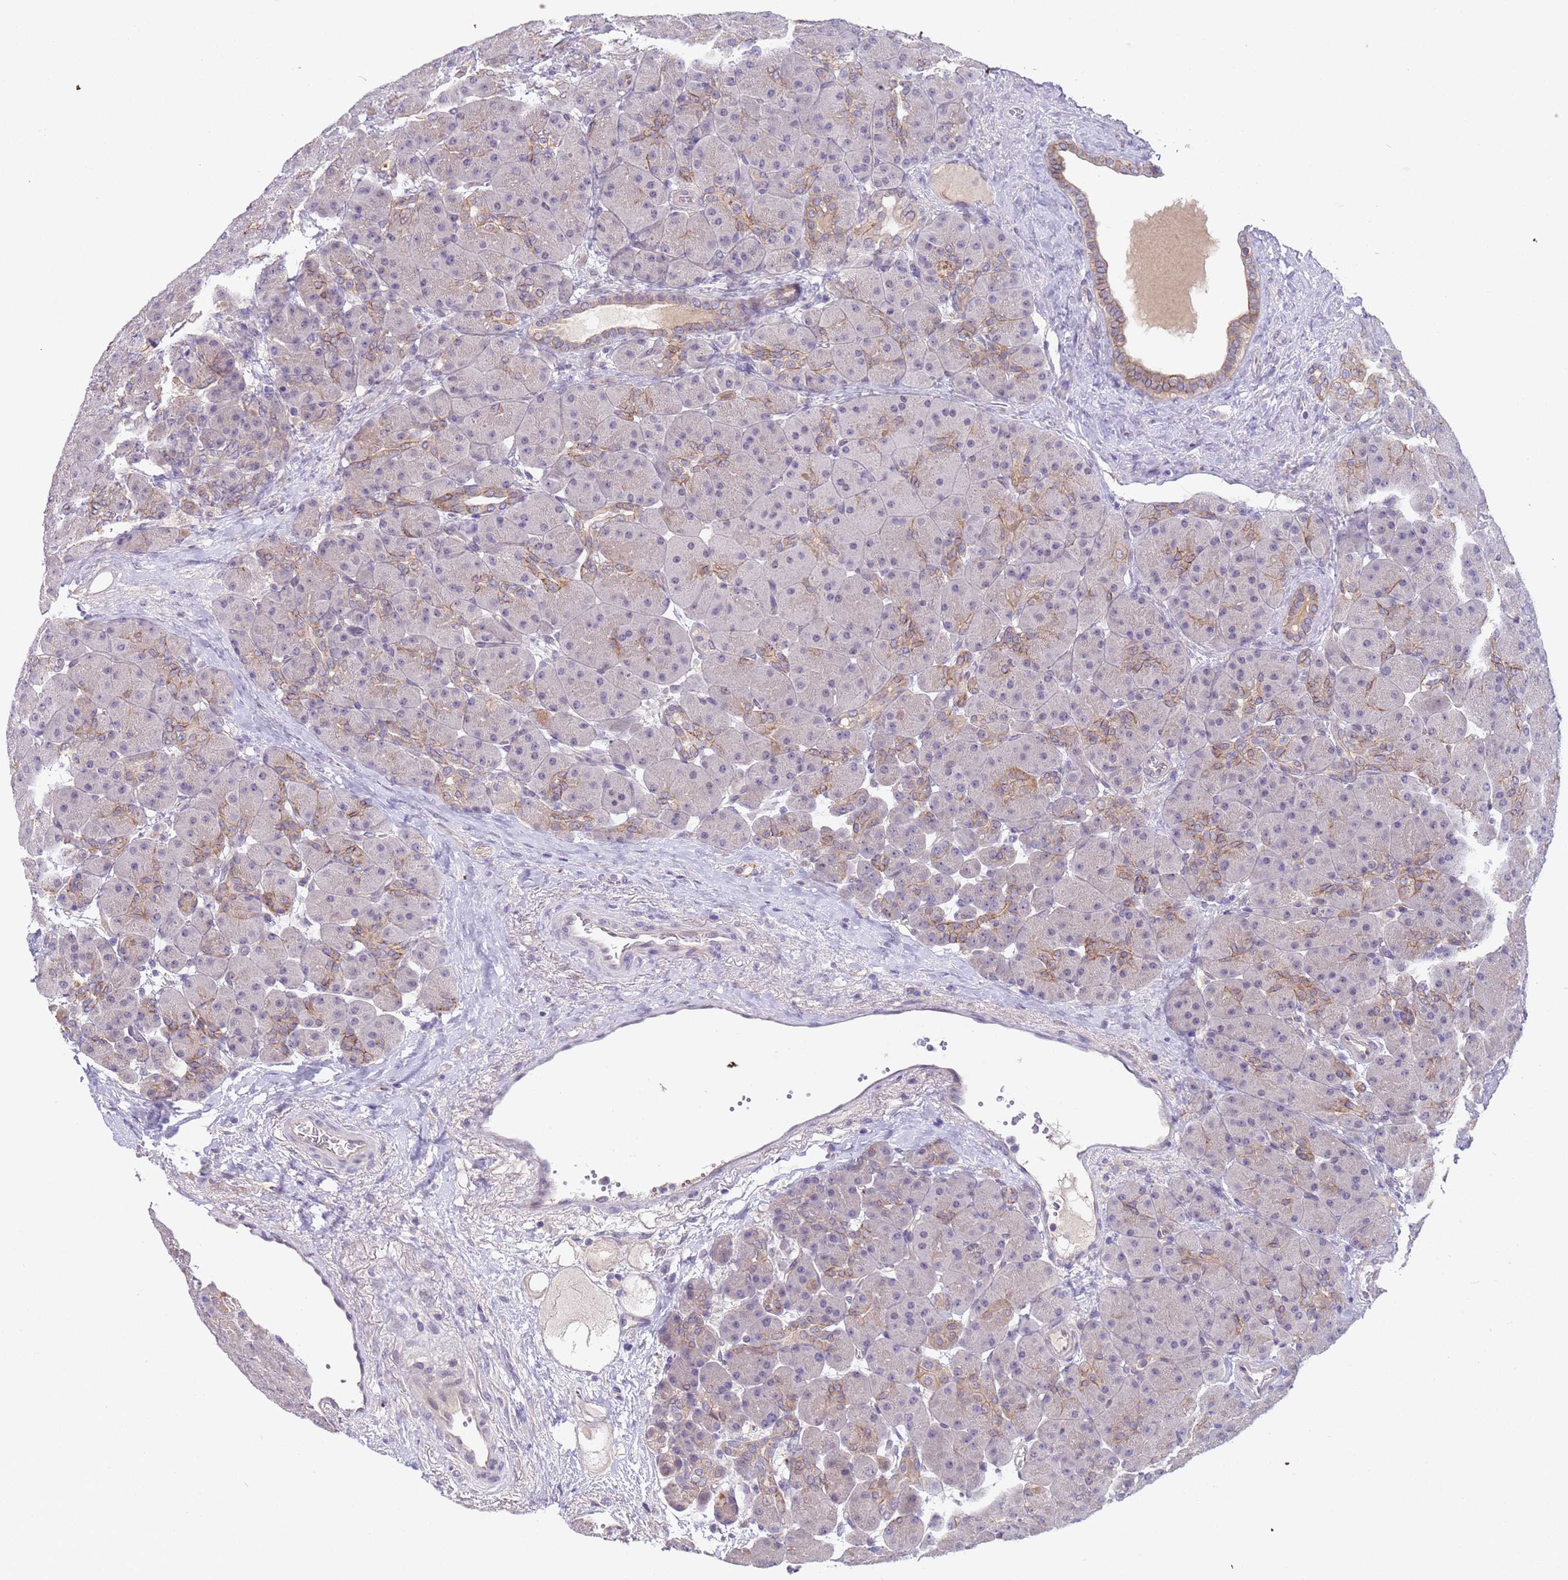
{"staining": {"intensity": "moderate", "quantity": "<25%", "location": "cytoplasmic/membranous"}, "tissue": "pancreas", "cell_type": "Exocrine glandular cells", "image_type": "normal", "snomed": [{"axis": "morphology", "description": "Normal tissue, NOS"}, {"axis": "topography", "description": "Pancreas"}], "caption": "Human pancreas stained for a protein (brown) reveals moderate cytoplasmic/membranous positive expression in about <25% of exocrine glandular cells.", "gene": "TRMT10A", "patient": {"sex": "male", "age": 66}}